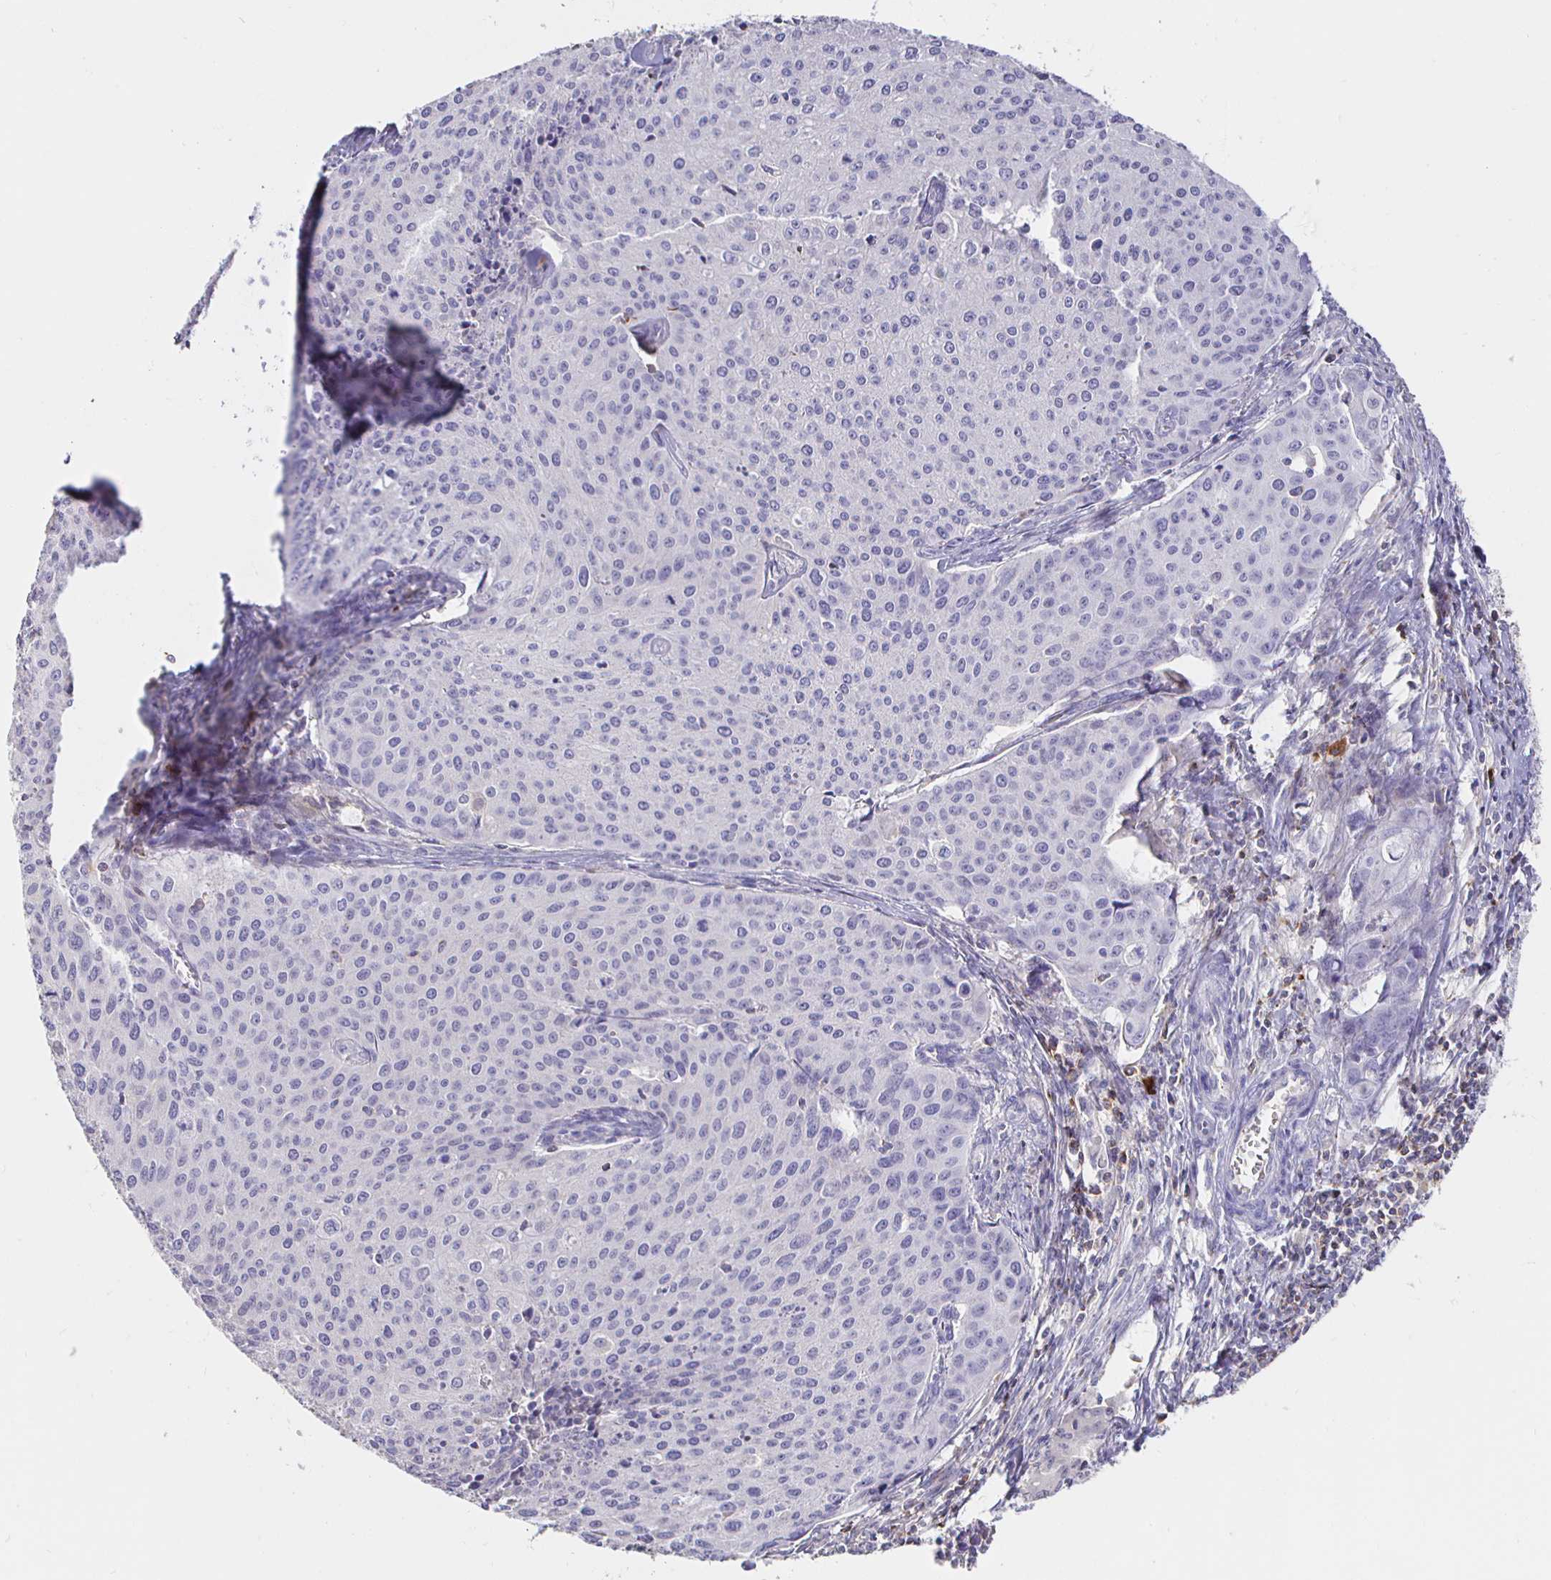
{"staining": {"intensity": "negative", "quantity": "none", "location": "none"}, "tissue": "cervical cancer", "cell_type": "Tumor cells", "image_type": "cancer", "snomed": [{"axis": "morphology", "description": "Squamous cell carcinoma, NOS"}, {"axis": "topography", "description": "Cervix"}], "caption": "The image demonstrates no staining of tumor cells in cervical squamous cell carcinoma. Nuclei are stained in blue.", "gene": "CXCR3", "patient": {"sex": "female", "age": 38}}